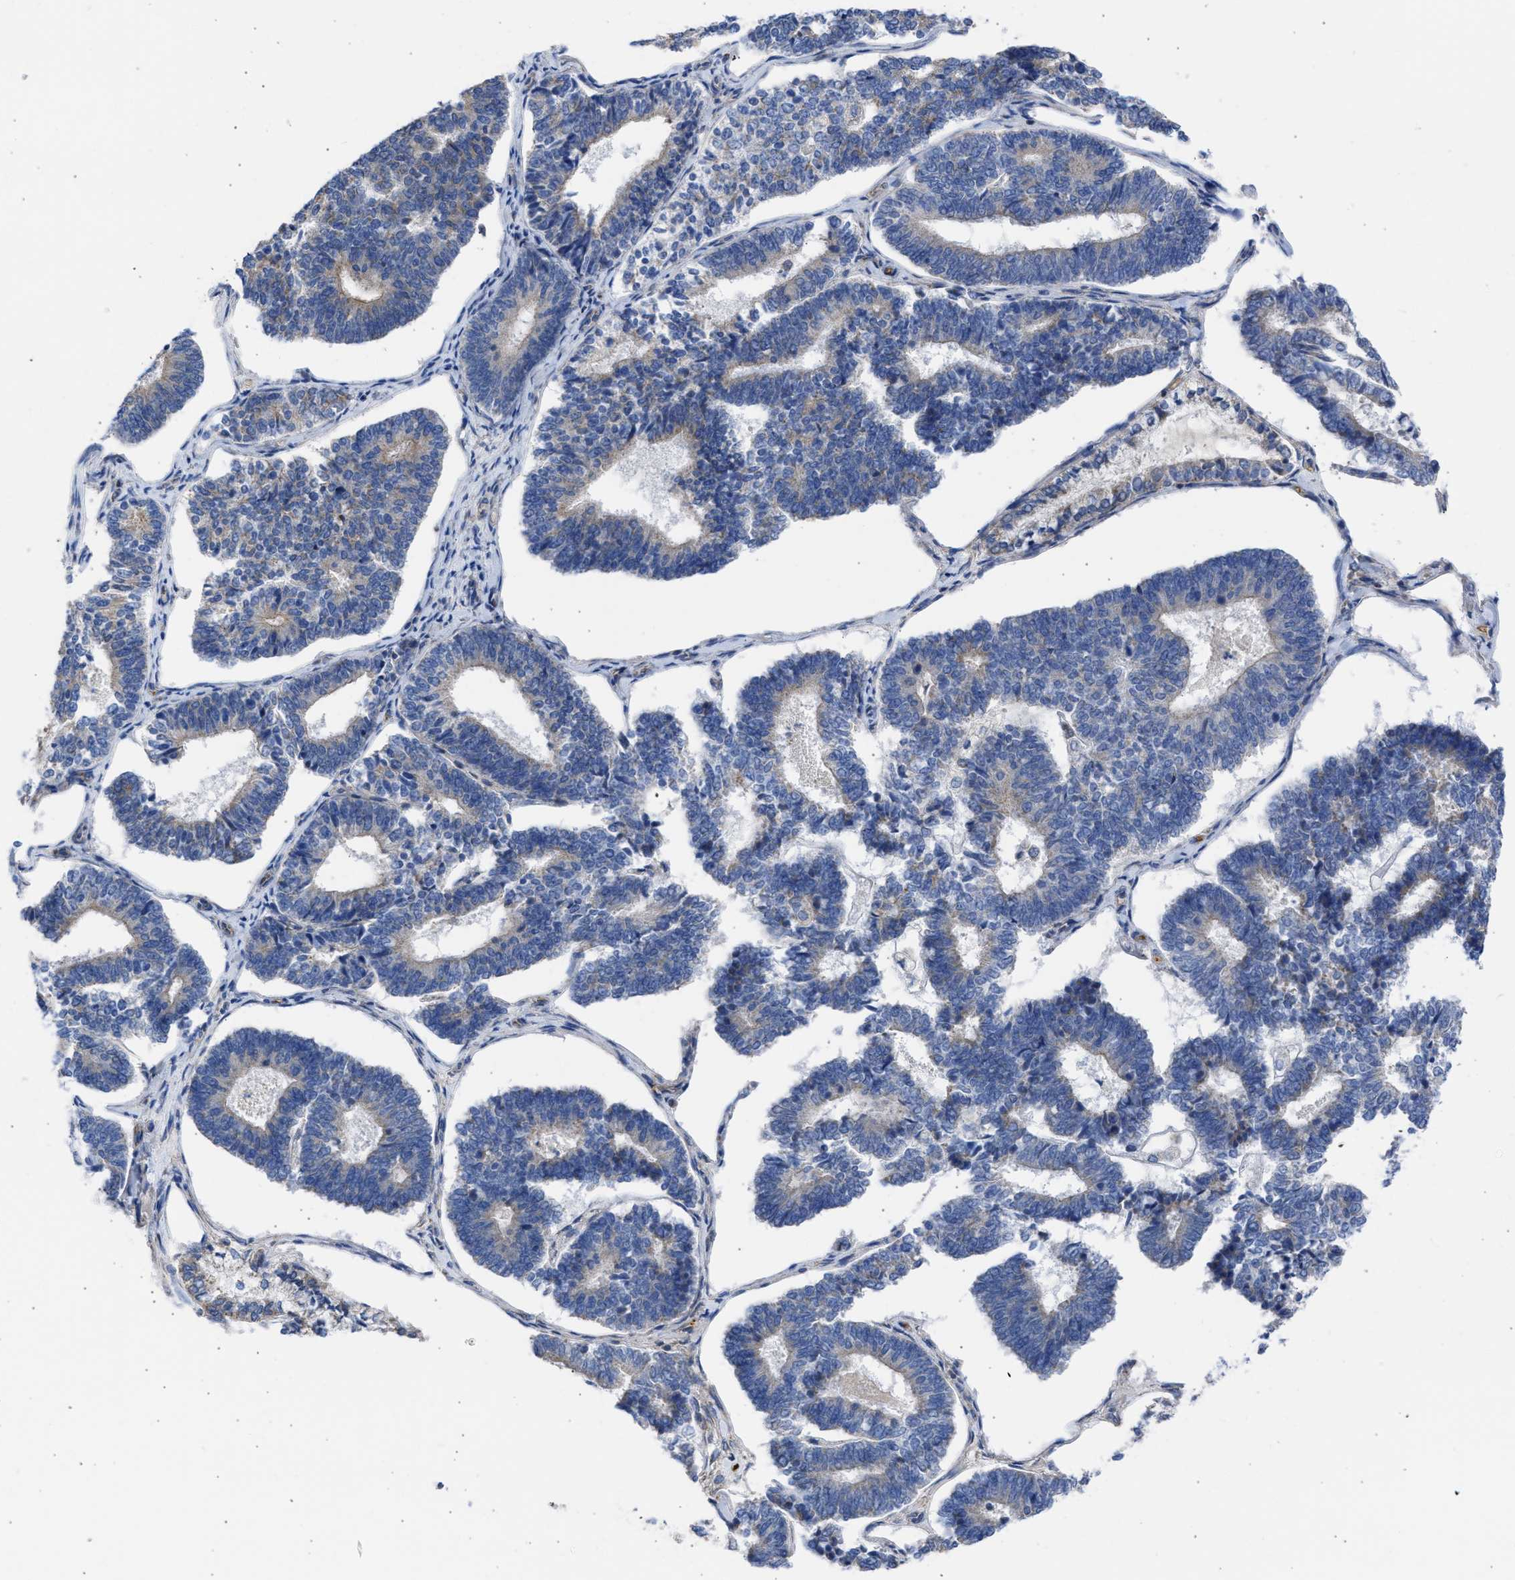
{"staining": {"intensity": "weak", "quantity": "<25%", "location": "cytoplasmic/membranous"}, "tissue": "endometrial cancer", "cell_type": "Tumor cells", "image_type": "cancer", "snomed": [{"axis": "morphology", "description": "Adenocarcinoma, NOS"}, {"axis": "topography", "description": "Endometrium"}], "caption": "Tumor cells are negative for brown protein staining in adenocarcinoma (endometrial). (Immunohistochemistry, brightfield microscopy, high magnification).", "gene": "BTG3", "patient": {"sex": "female", "age": 70}}